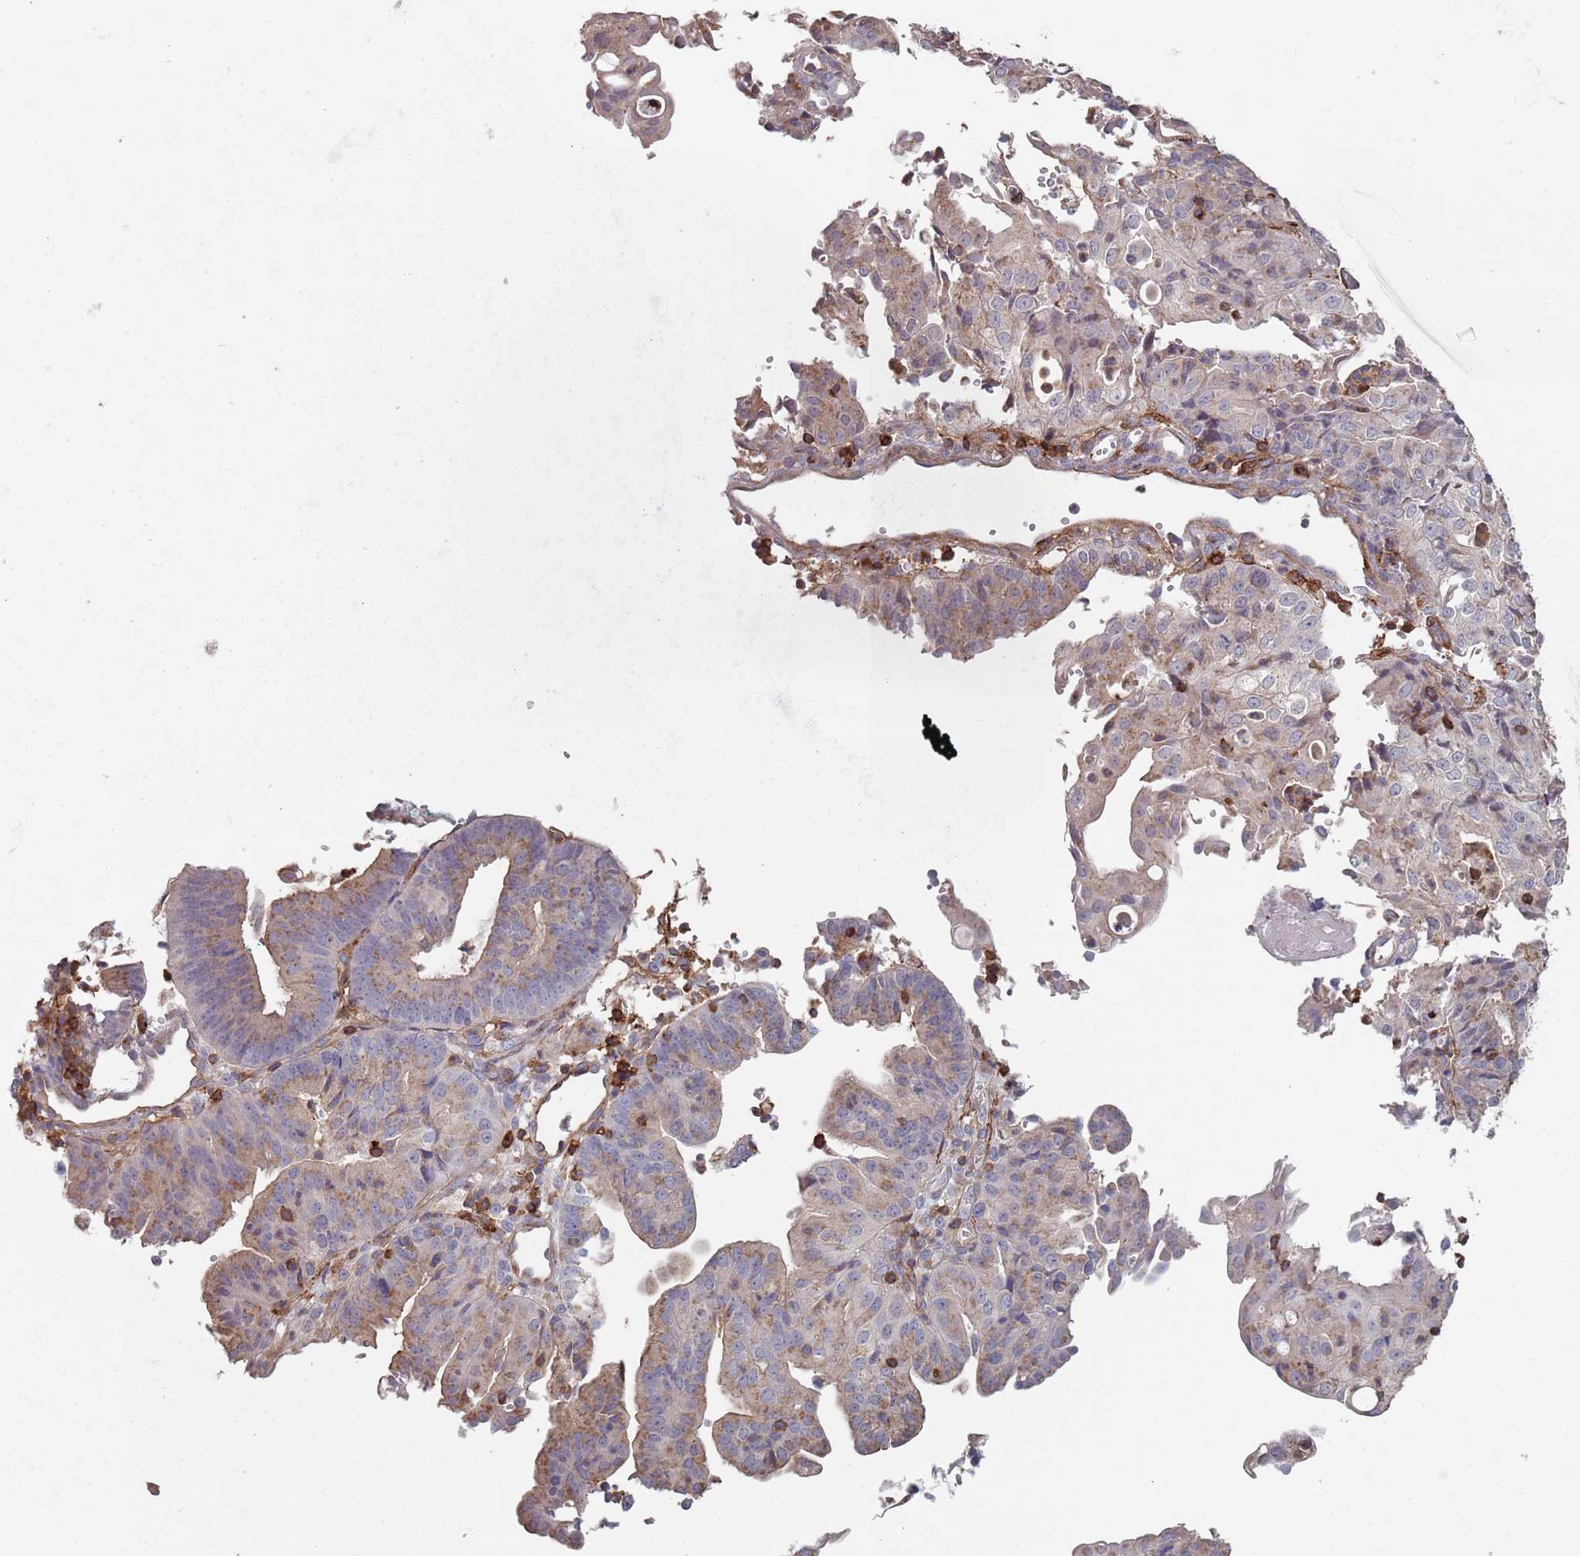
{"staining": {"intensity": "weak", "quantity": "25%-75%", "location": "cytoplasmic/membranous"}, "tissue": "endometrial cancer", "cell_type": "Tumor cells", "image_type": "cancer", "snomed": [{"axis": "morphology", "description": "Adenocarcinoma, NOS"}, {"axis": "topography", "description": "Endometrium"}], "caption": "Immunohistochemistry micrograph of neoplastic tissue: endometrial cancer stained using immunohistochemistry reveals low levels of weak protein expression localized specifically in the cytoplasmic/membranous of tumor cells, appearing as a cytoplasmic/membranous brown color.", "gene": "RNF144A", "patient": {"sex": "female", "age": 56}}